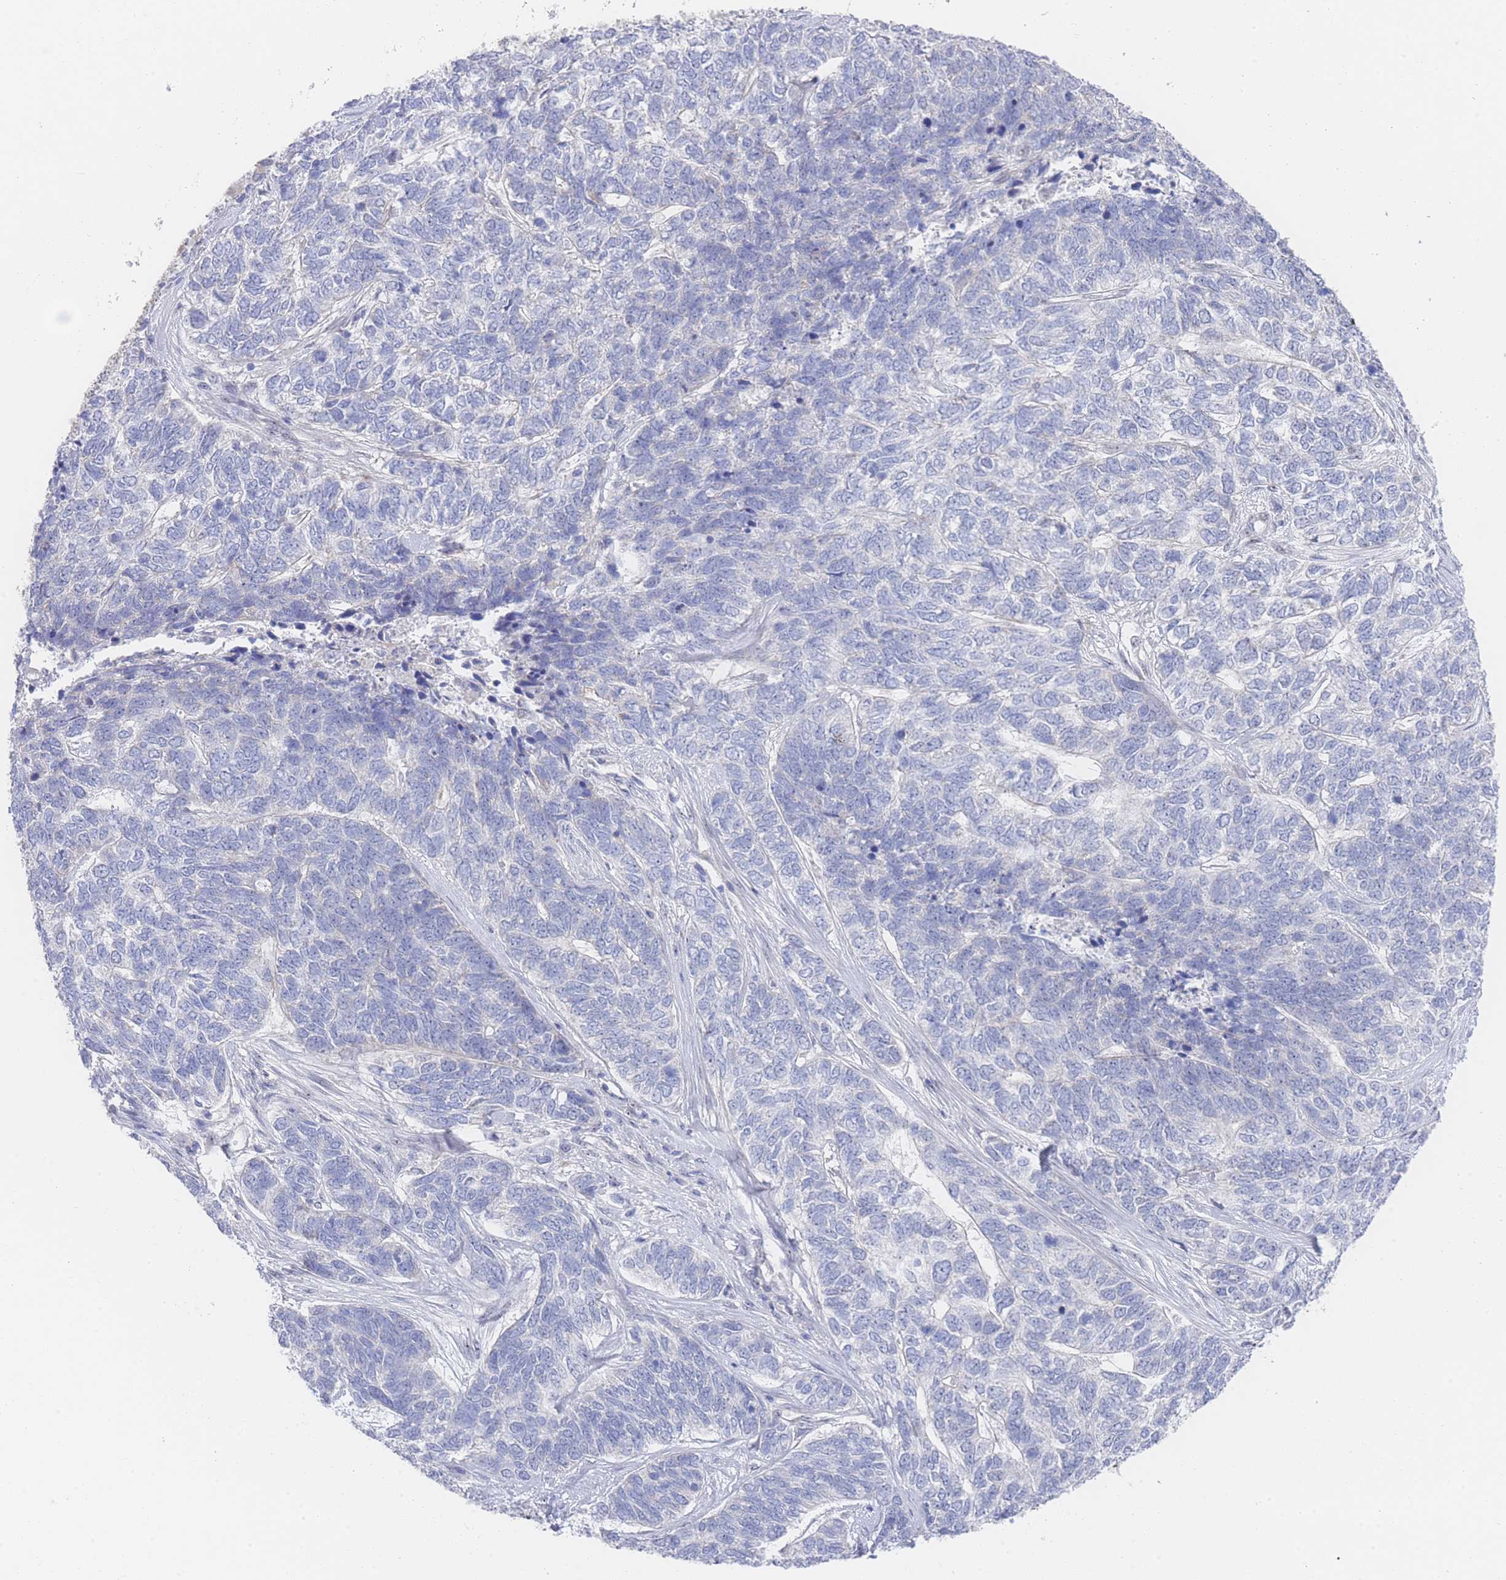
{"staining": {"intensity": "negative", "quantity": "none", "location": "none"}, "tissue": "skin cancer", "cell_type": "Tumor cells", "image_type": "cancer", "snomed": [{"axis": "morphology", "description": "Basal cell carcinoma"}, {"axis": "topography", "description": "Skin"}], "caption": "Basal cell carcinoma (skin) stained for a protein using immunohistochemistry (IHC) reveals no expression tumor cells.", "gene": "ZNF142", "patient": {"sex": "female", "age": 65}}